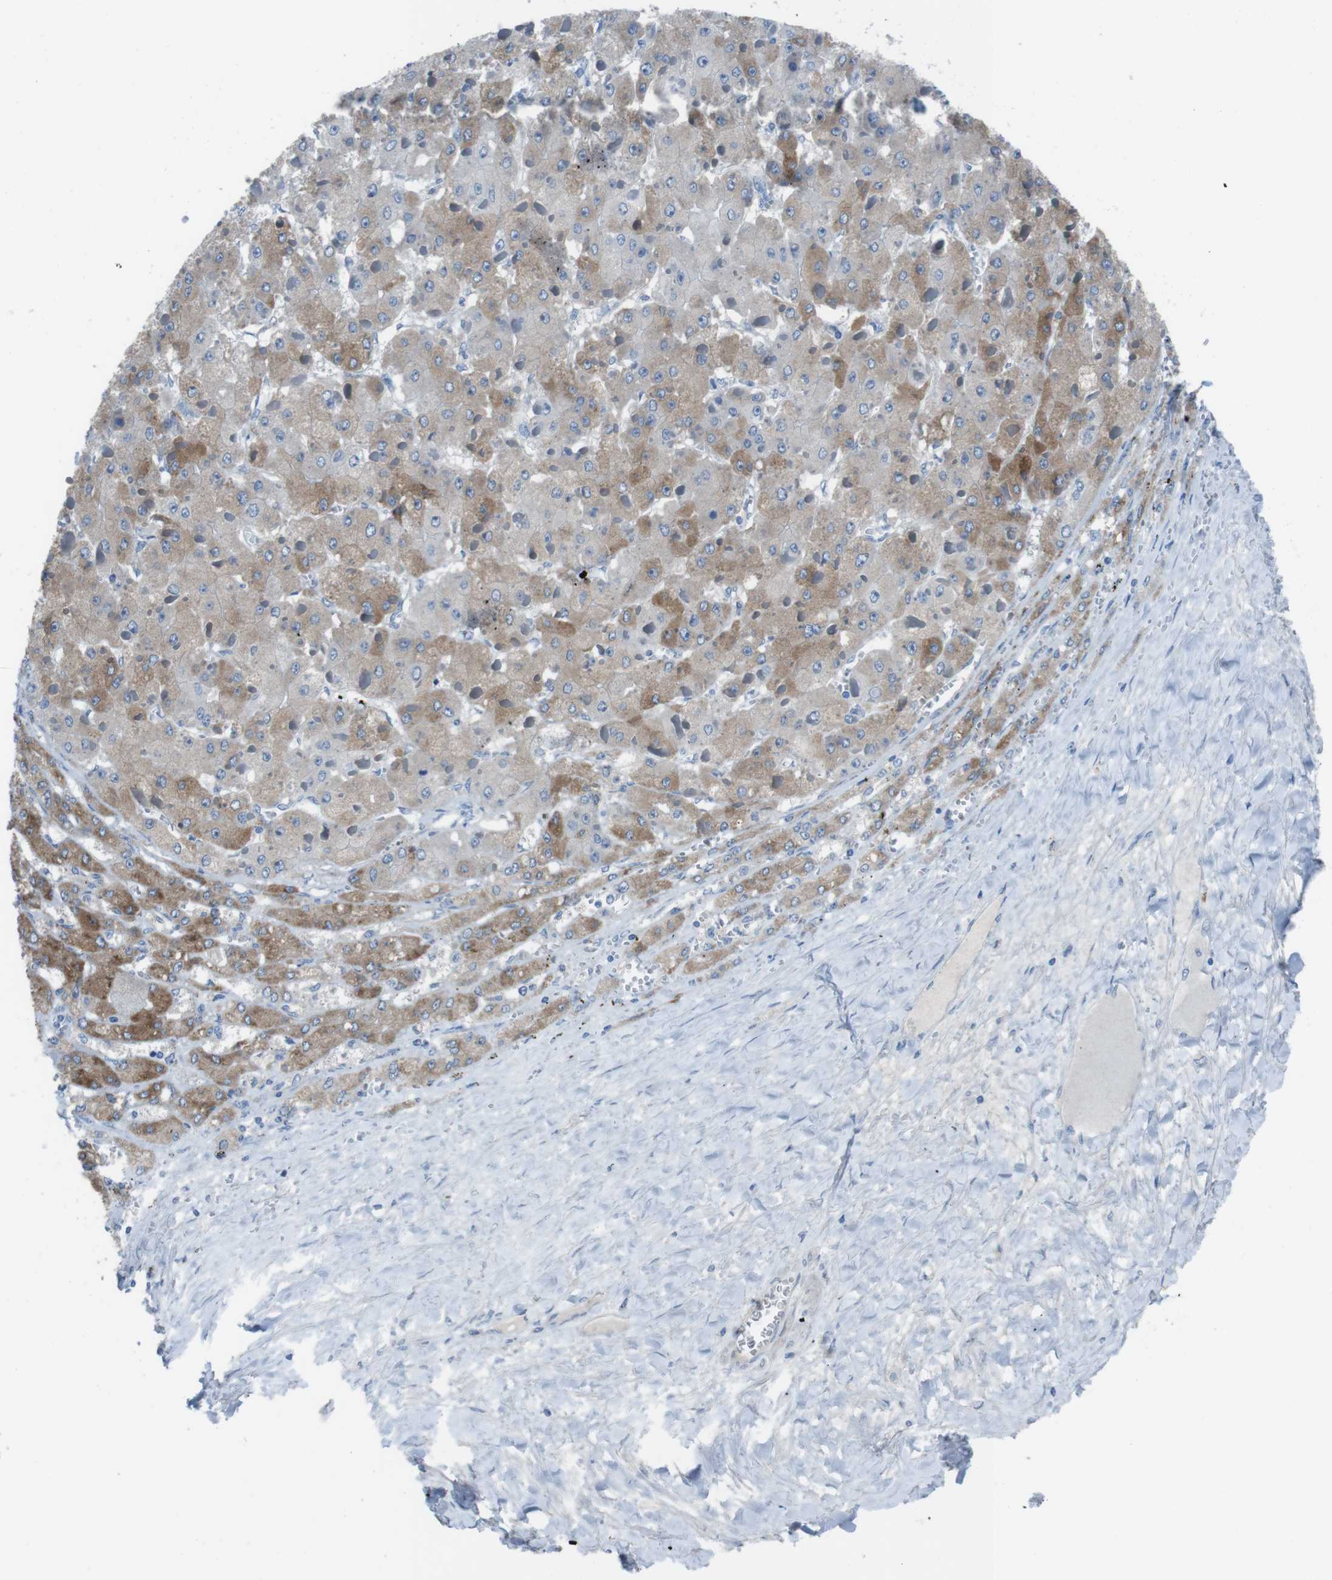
{"staining": {"intensity": "weak", "quantity": "25%-75%", "location": "cytoplasmic/membranous"}, "tissue": "liver cancer", "cell_type": "Tumor cells", "image_type": "cancer", "snomed": [{"axis": "morphology", "description": "Carcinoma, Hepatocellular, NOS"}, {"axis": "topography", "description": "Liver"}], "caption": "Human liver cancer (hepatocellular carcinoma) stained with a brown dye shows weak cytoplasmic/membranous positive staining in about 25%-75% of tumor cells.", "gene": "CYP2C8", "patient": {"sex": "female", "age": 73}}